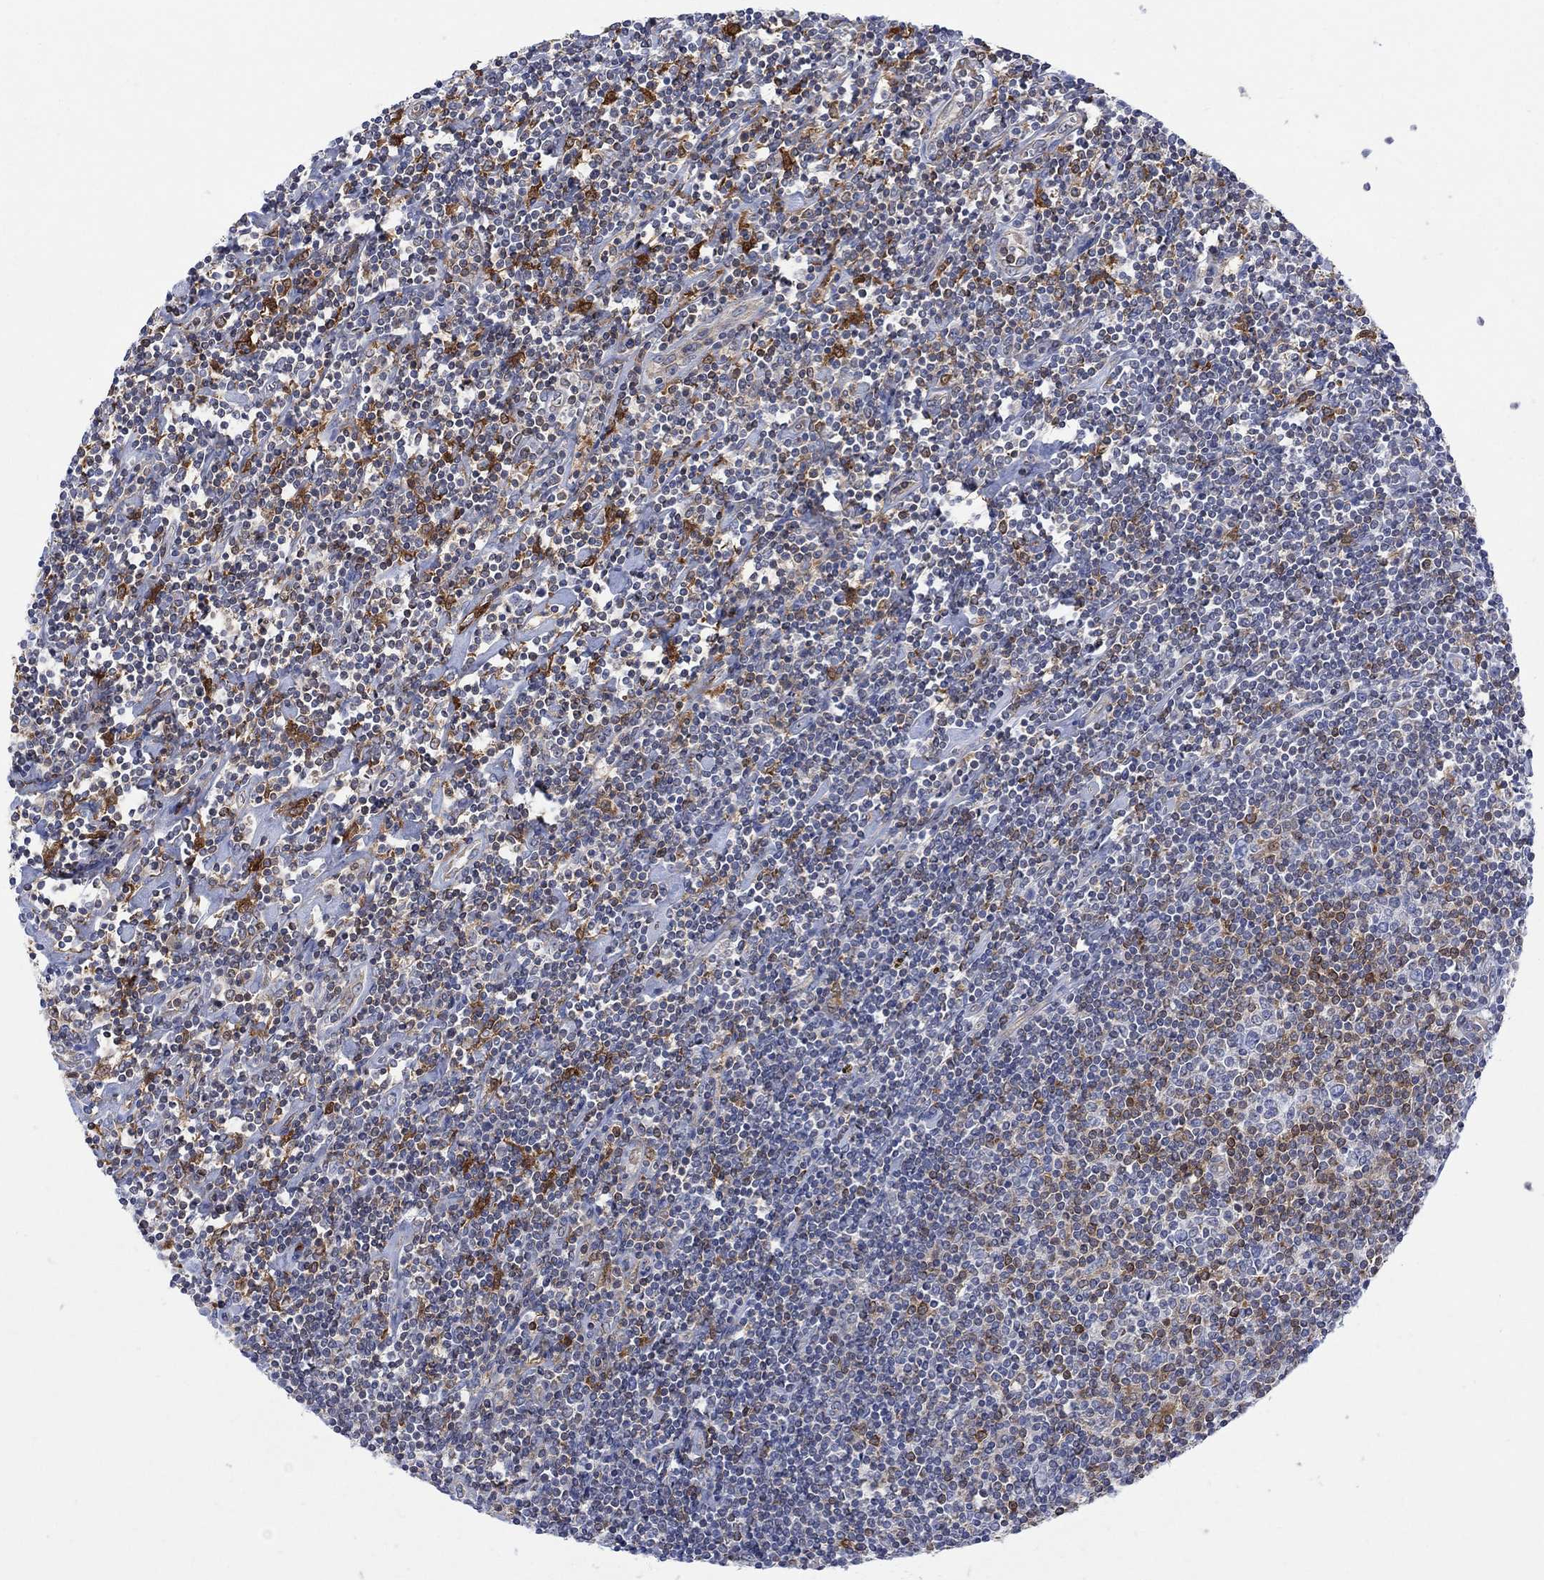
{"staining": {"intensity": "moderate", "quantity": "<25%", "location": "cytoplasmic/membranous"}, "tissue": "lymphoma", "cell_type": "Tumor cells", "image_type": "cancer", "snomed": [{"axis": "morphology", "description": "Hodgkin's disease, NOS"}, {"axis": "topography", "description": "Lymph node"}], "caption": "Immunohistochemistry of human lymphoma exhibits low levels of moderate cytoplasmic/membranous positivity in approximately <25% of tumor cells.", "gene": "GBP5", "patient": {"sex": "male", "age": 40}}